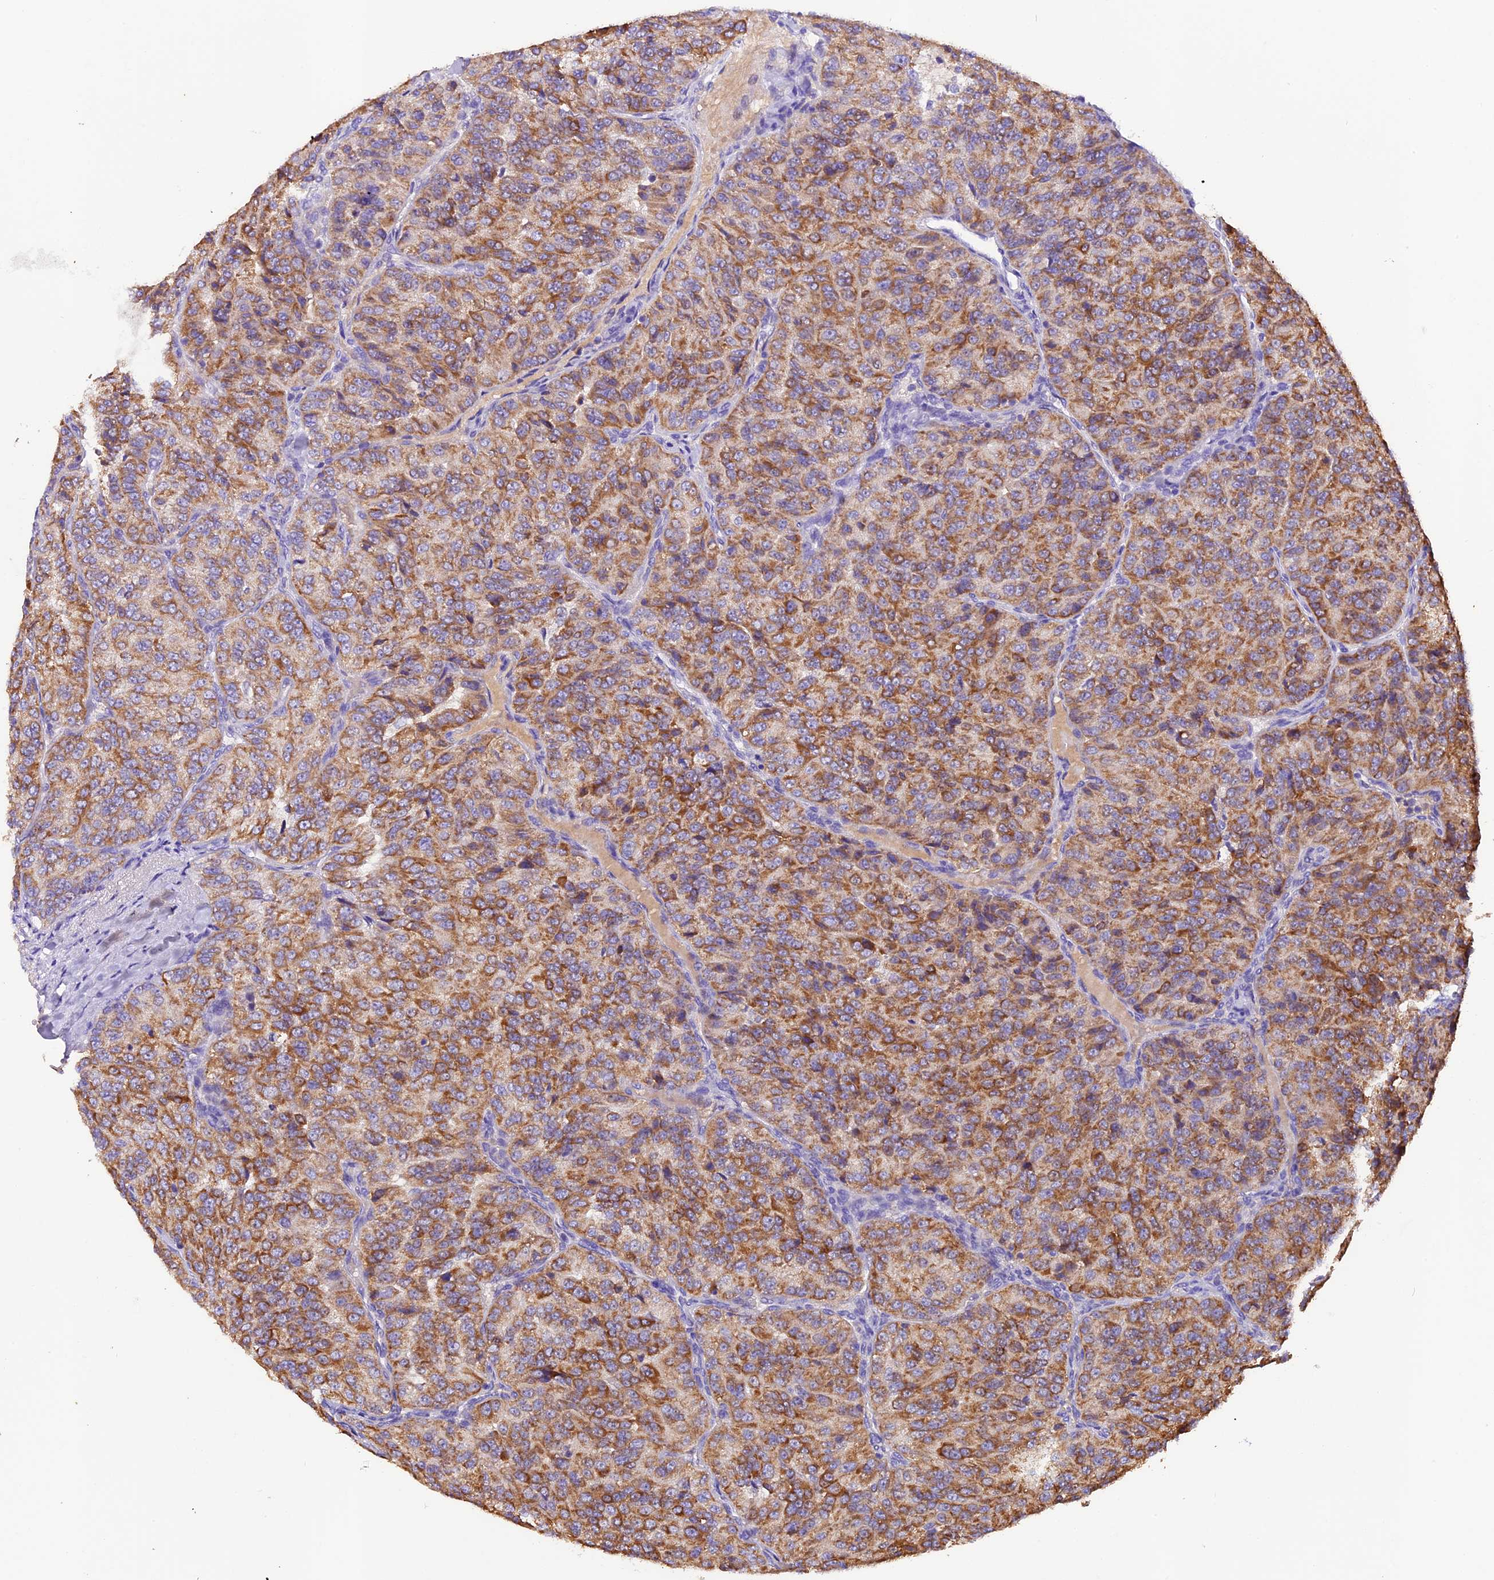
{"staining": {"intensity": "moderate", "quantity": ">75%", "location": "cytoplasmic/membranous"}, "tissue": "renal cancer", "cell_type": "Tumor cells", "image_type": "cancer", "snomed": [{"axis": "morphology", "description": "Adenocarcinoma, NOS"}, {"axis": "topography", "description": "Kidney"}], "caption": "Renal adenocarcinoma was stained to show a protein in brown. There is medium levels of moderate cytoplasmic/membranous expression in about >75% of tumor cells. Ihc stains the protein in brown and the nuclei are stained blue.", "gene": "SIX5", "patient": {"sex": "female", "age": 63}}